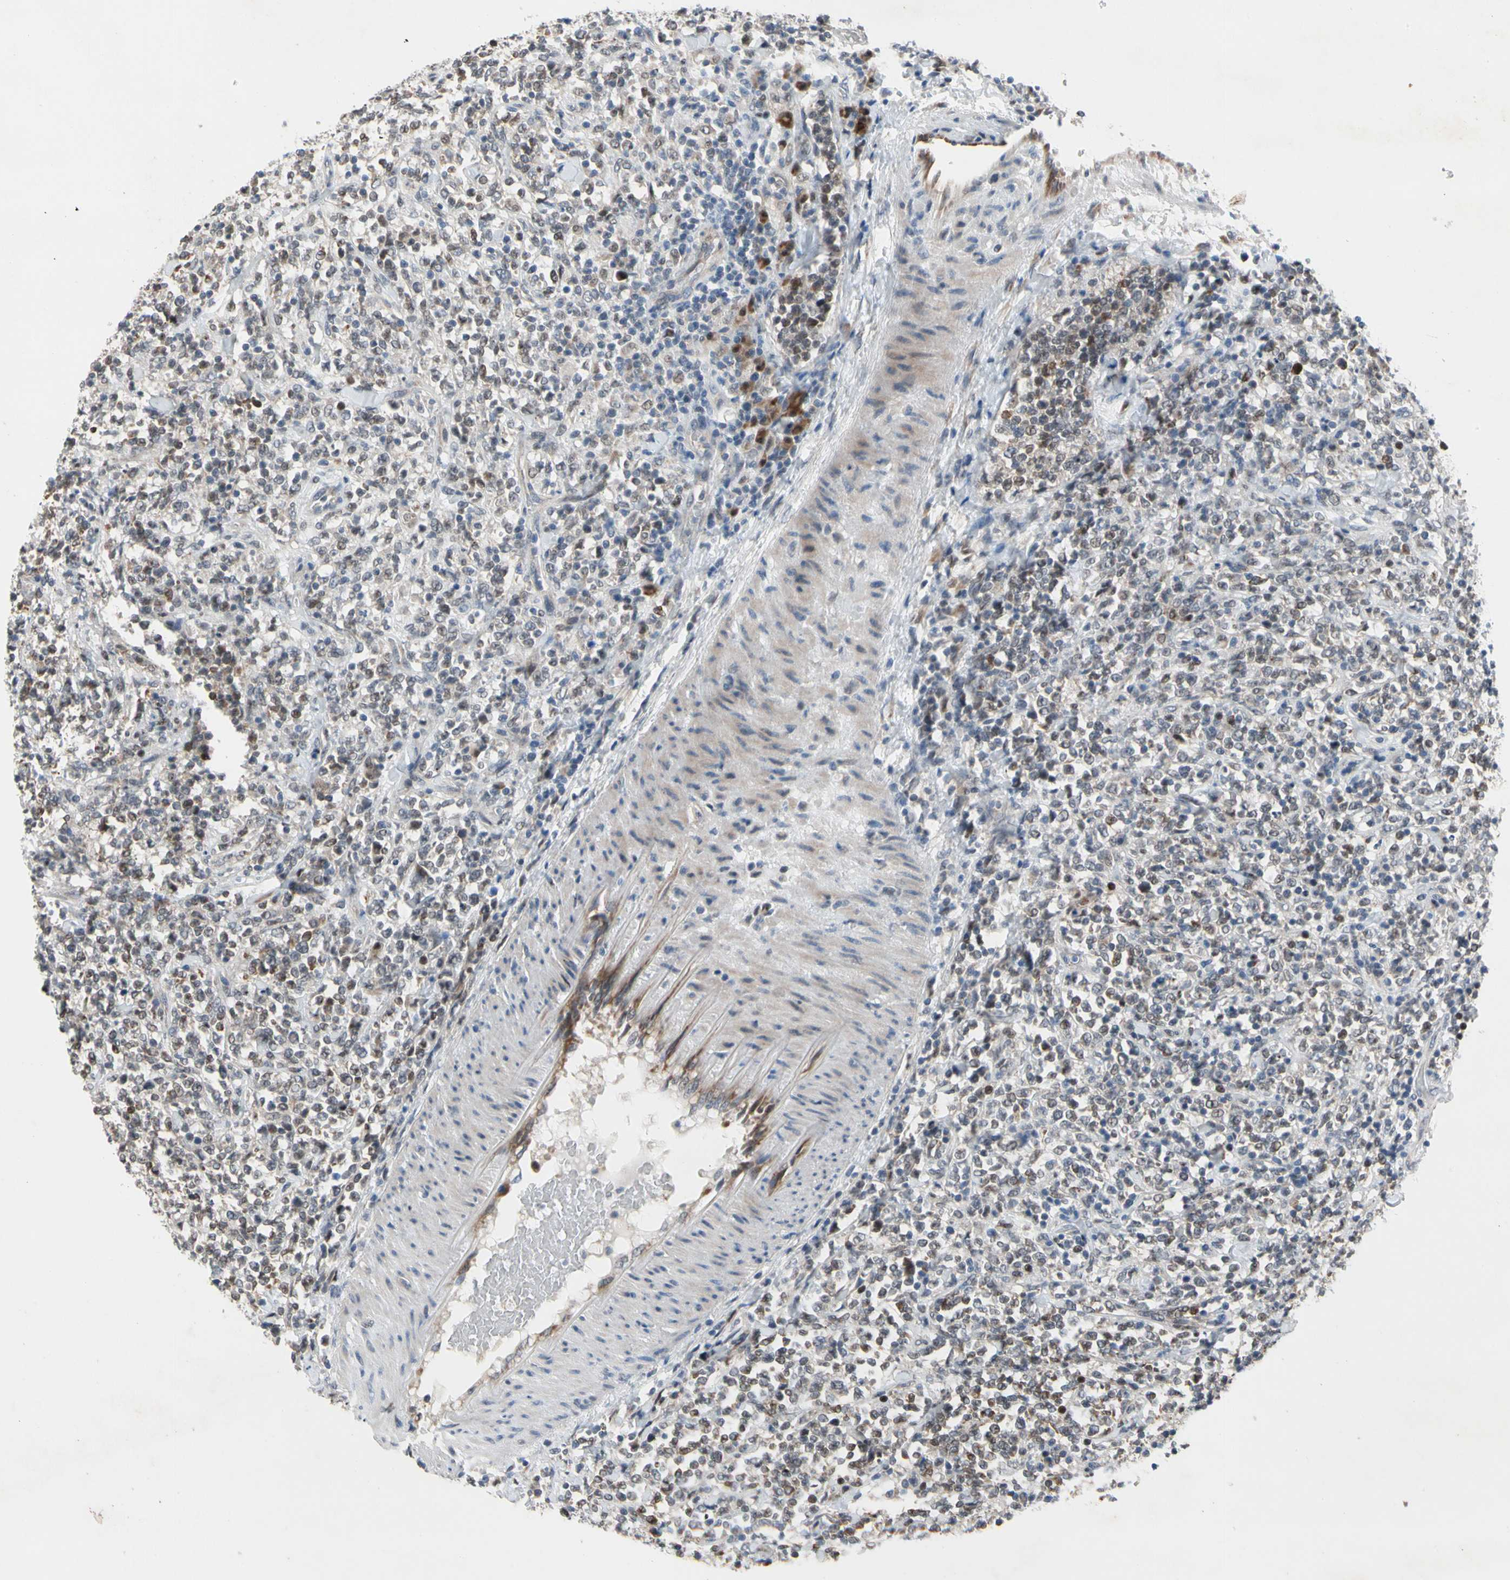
{"staining": {"intensity": "weak", "quantity": "25%-75%", "location": "cytoplasmic/membranous,nuclear"}, "tissue": "lymphoma", "cell_type": "Tumor cells", "image_type": "cancer", "snomed": [{"axis": "morphology", "description": "Malignant lymphoma, non-Hodgkin's type, High grade"}, {"axis": "topography", "description": "Soft tissue"}], "caption": "A brown stain highlights weak cytoplasmic/membranous and nuclear positivity of a protein in human lymphoma tumor cells.", "gene": "MARK1", "patient": {"sex": "male", "age": 18}}